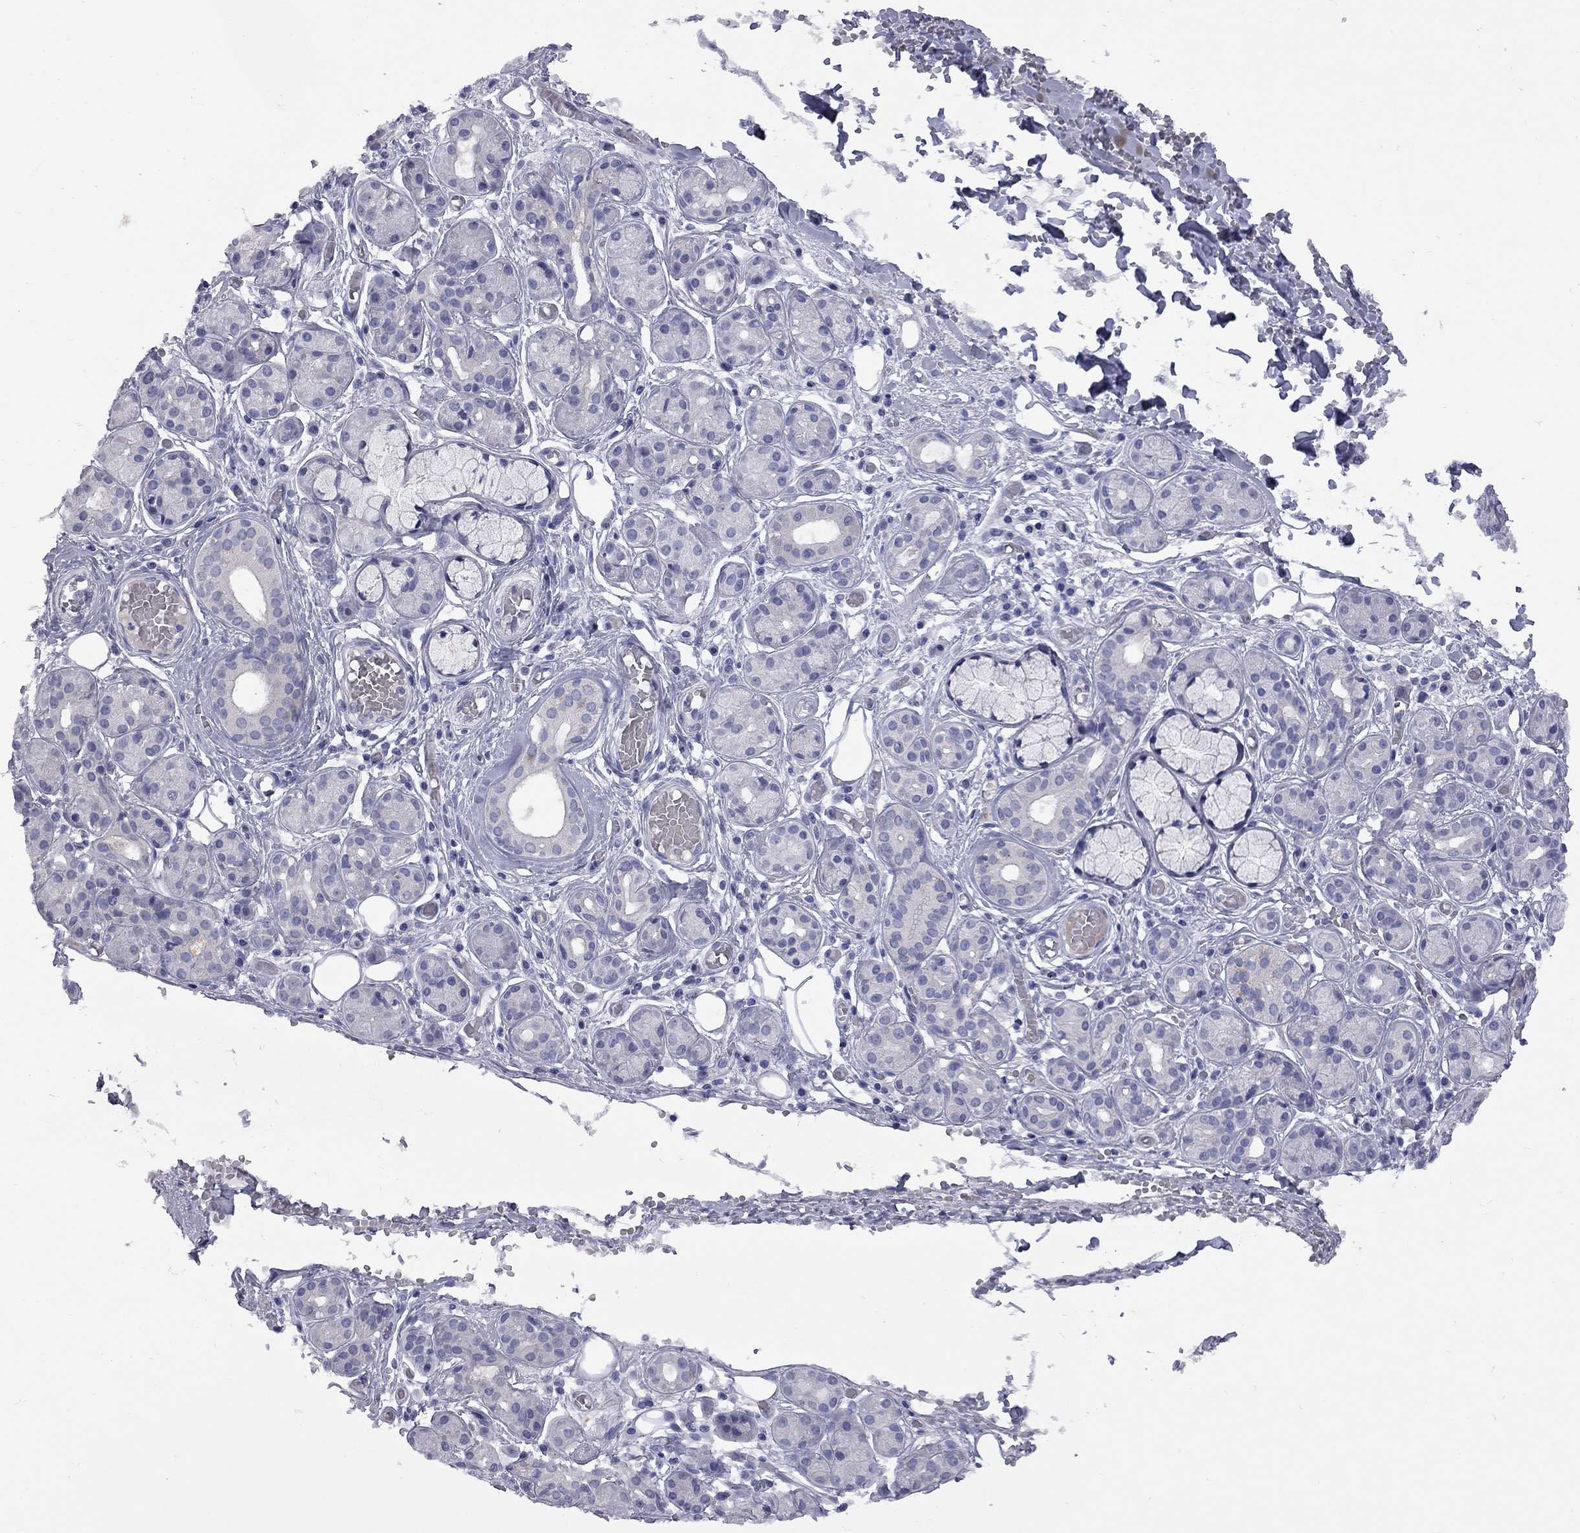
{"staining": {"intensity": "negative", "quantity": "none", "location": "none"}, "tissue": "salivary gland", "cell_type": "Glandular cells", "image_type": "normal", "snomed": [{"axis": "morphology", "description": "Normal tissue, NOS"}, {"axis": "topography", "description": "Salivary gland"}, {"axis": "topography", "description": "Peripheral nerve tissue"}], "caption": "Glandular cells are negative for brown protein staining in unremarkable salivary gland. Brightfield microscopy of IHC stained with DAB (3,3'-diaminobenzidine) (brown) and hematoxylin (blue), captured at high magnification.", "gene": "ABCB4", "patient": {"sex": "male", "age": 71}}